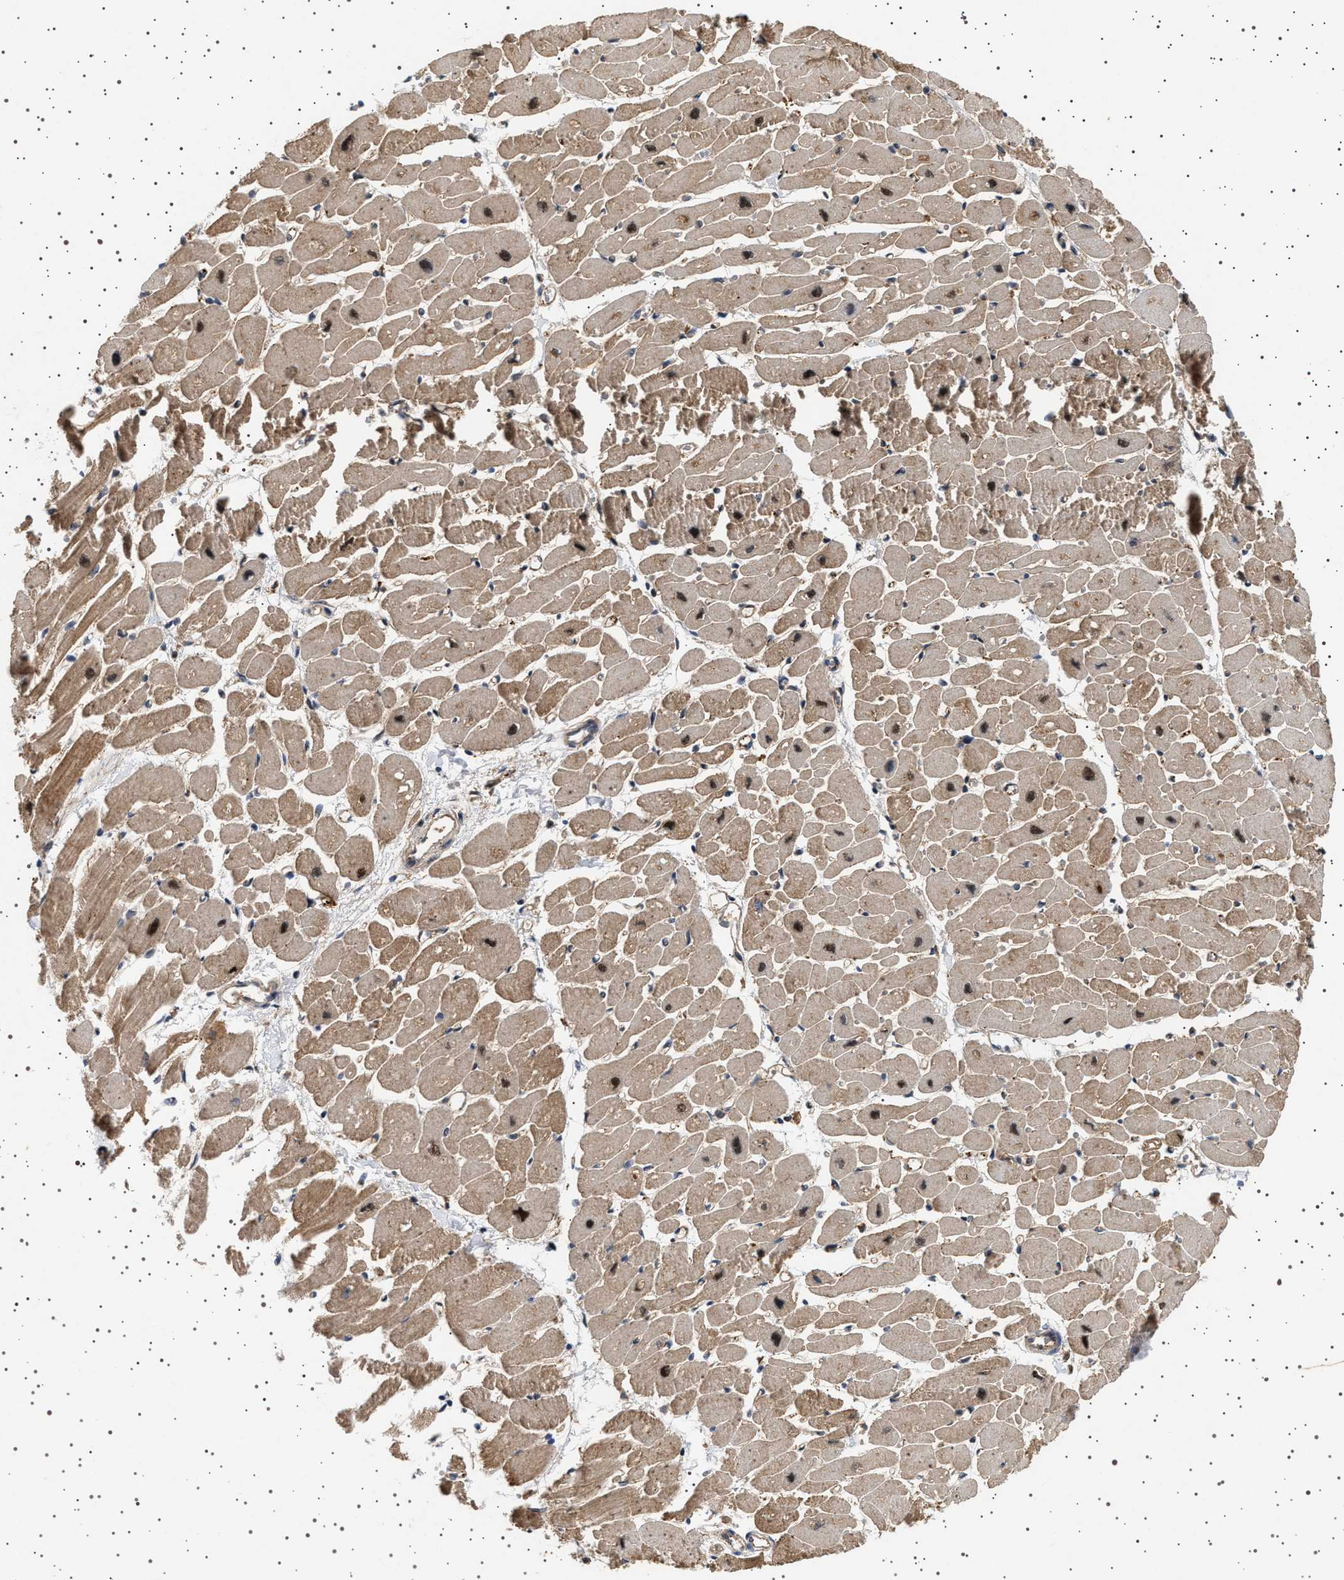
{"staining": {"intensity": "moderate", "quantity": ">75%", "location": "cytoplasmic/membranous"}, "tissue": "heart muscle", "cell_type": "Cardiomyocytes", "image_type": "normal", "snomed": [{"axis": "morphology", "description": "Normal tissue, NOS"}, {"axis": "topography", "description": "Heart"}], "caption": "An immunohistochemistry (IHC) micrograph of unremarkable tissue is shown. Protein staining in brown shows moderate cytoplasmic/membranous positivity in heart muscle within cardiomyocytes.", "gene": "FICD", "patient": {"sex": "female", "age": 54}}